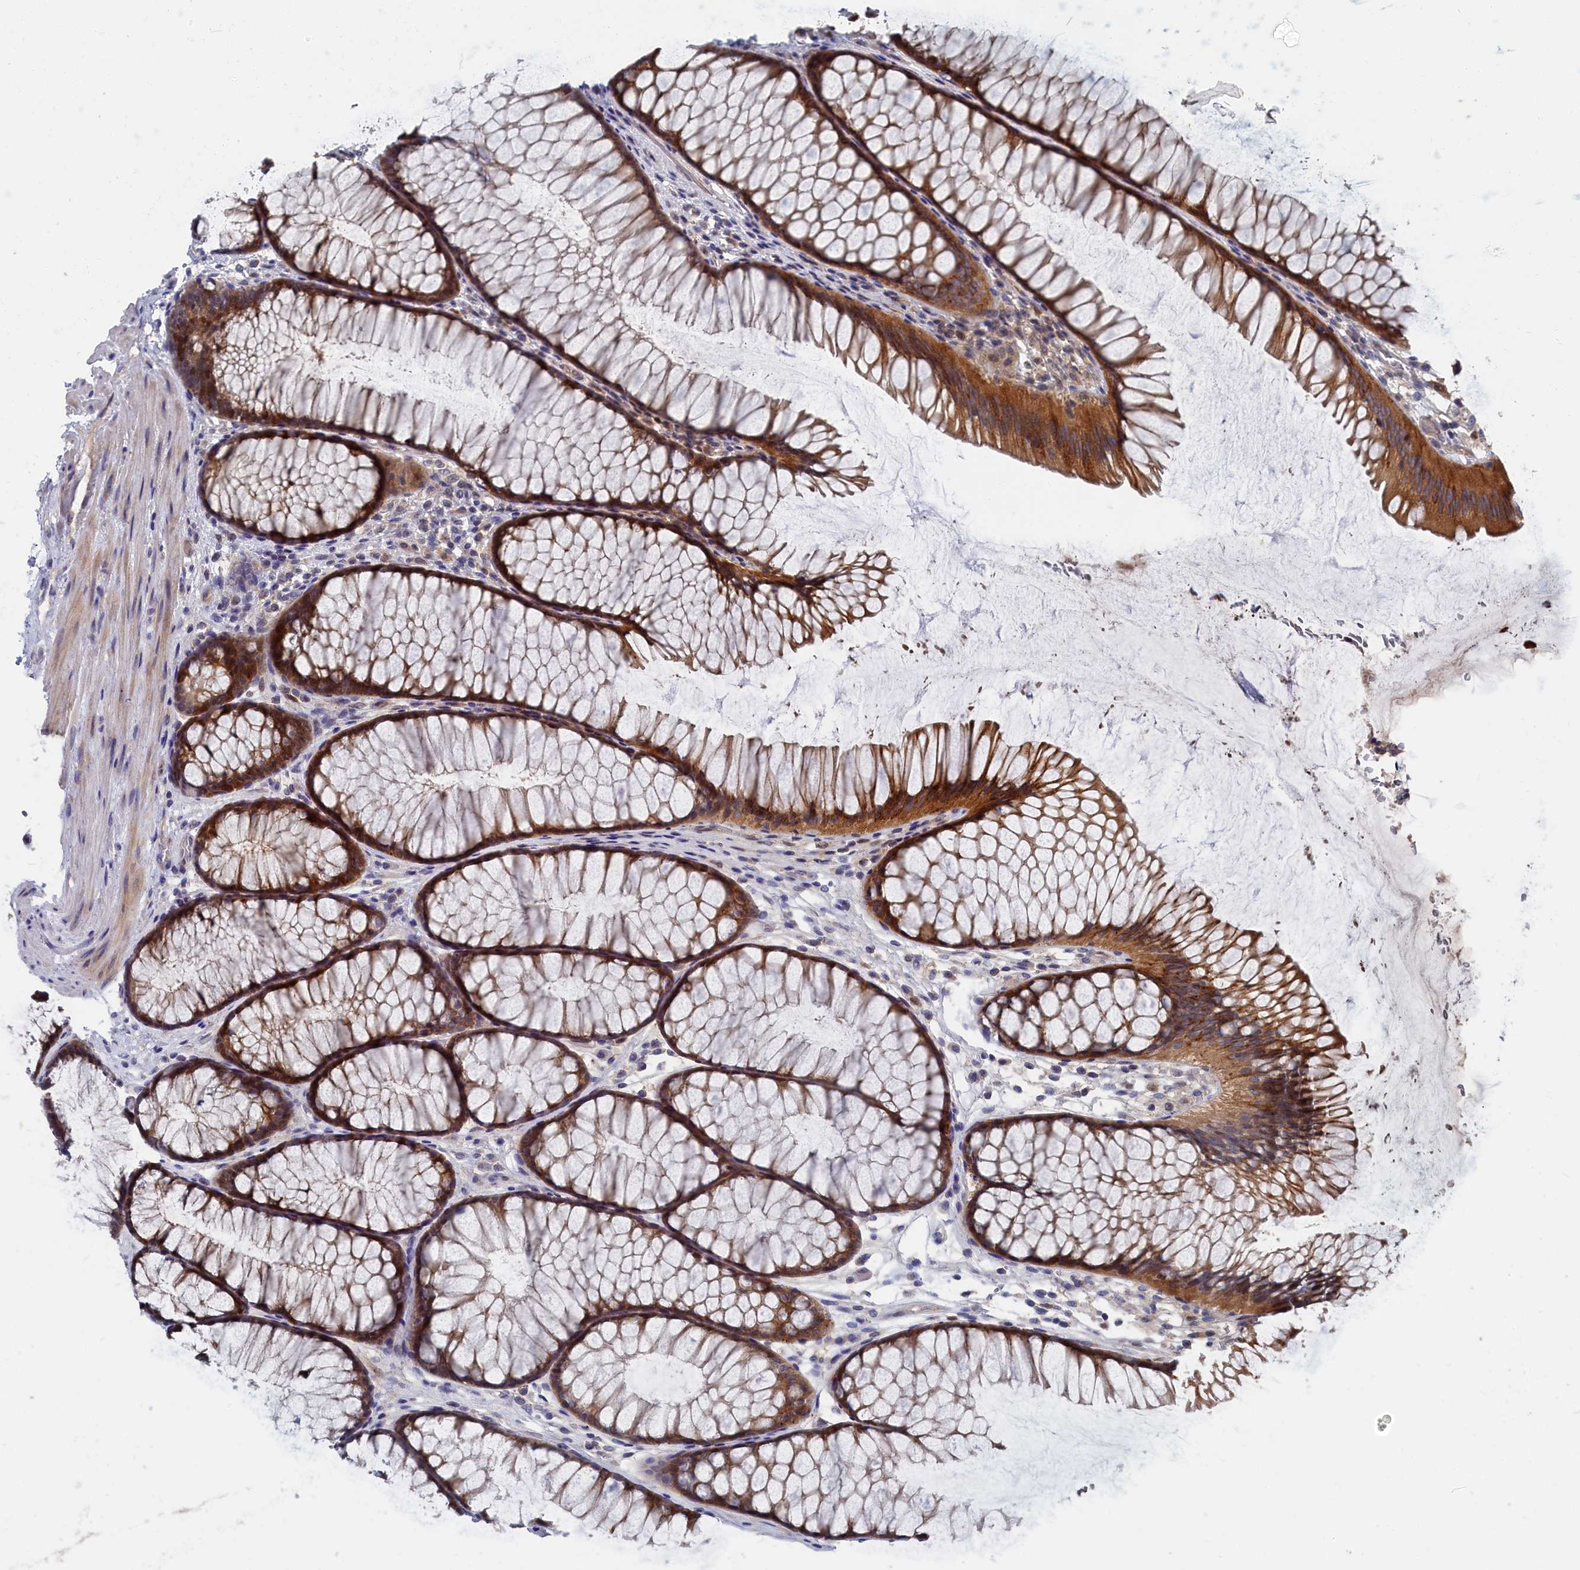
{"staining": {"intensity": "weak", "quantity": "25%-75%", "location": "cytoplasmic/membranous"}, "tissue": "colon", "cell_type": "Endothelial cells", "image_type": "normal", "snomed": [{"axis": "morphology", "description": "Normal tissue, NOS"}, {"axis": "topography", "description": "Colon"}], "caption": "A high-resolution micrograph shows IHC staining of unremarkable colon, which demonstrates weak cytoplasmic/membranous staining in about 25%-75% of endothelial cells.", "gene": "RMI2", "patient": {"sex": "female", "age": 82}}